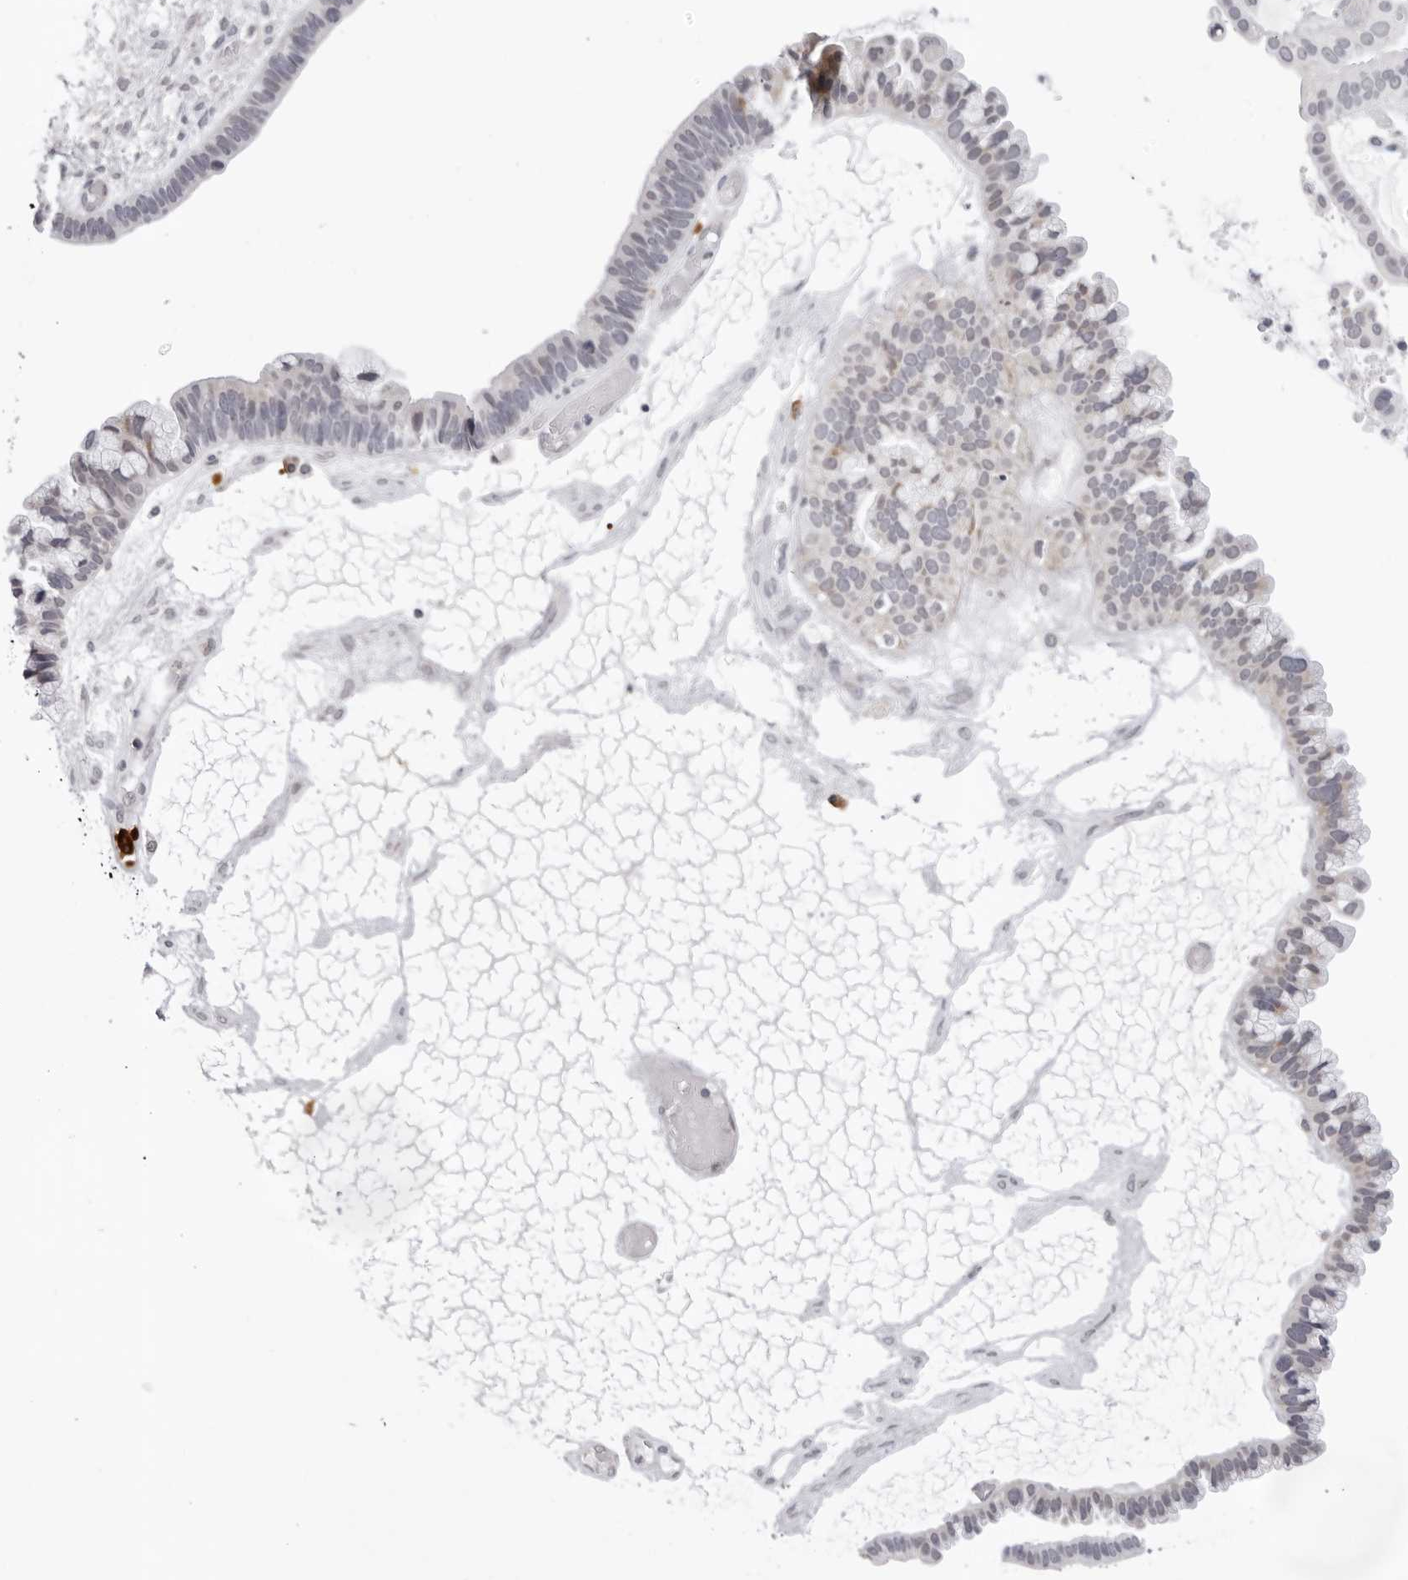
{"staining": {"intensity": "negative", "quantity": "none", "location": "none"}, "tissue": "ovarian cancer", "cell_type": "Tumor cells", "image_type": "cancer", "snomed": [{"axis": "morphology", "description": "Cystadenocarcinoma, serous, NOS"}, {"axis": "topography", "description": "Ovary"}], "caption": "Immunohistochemical staining of human ovarian serous cystadenocarcinoma displays no significant expression in tumor cells.", "gene": "IL17RA", "patient": {"sex": "female", "age": 56}}